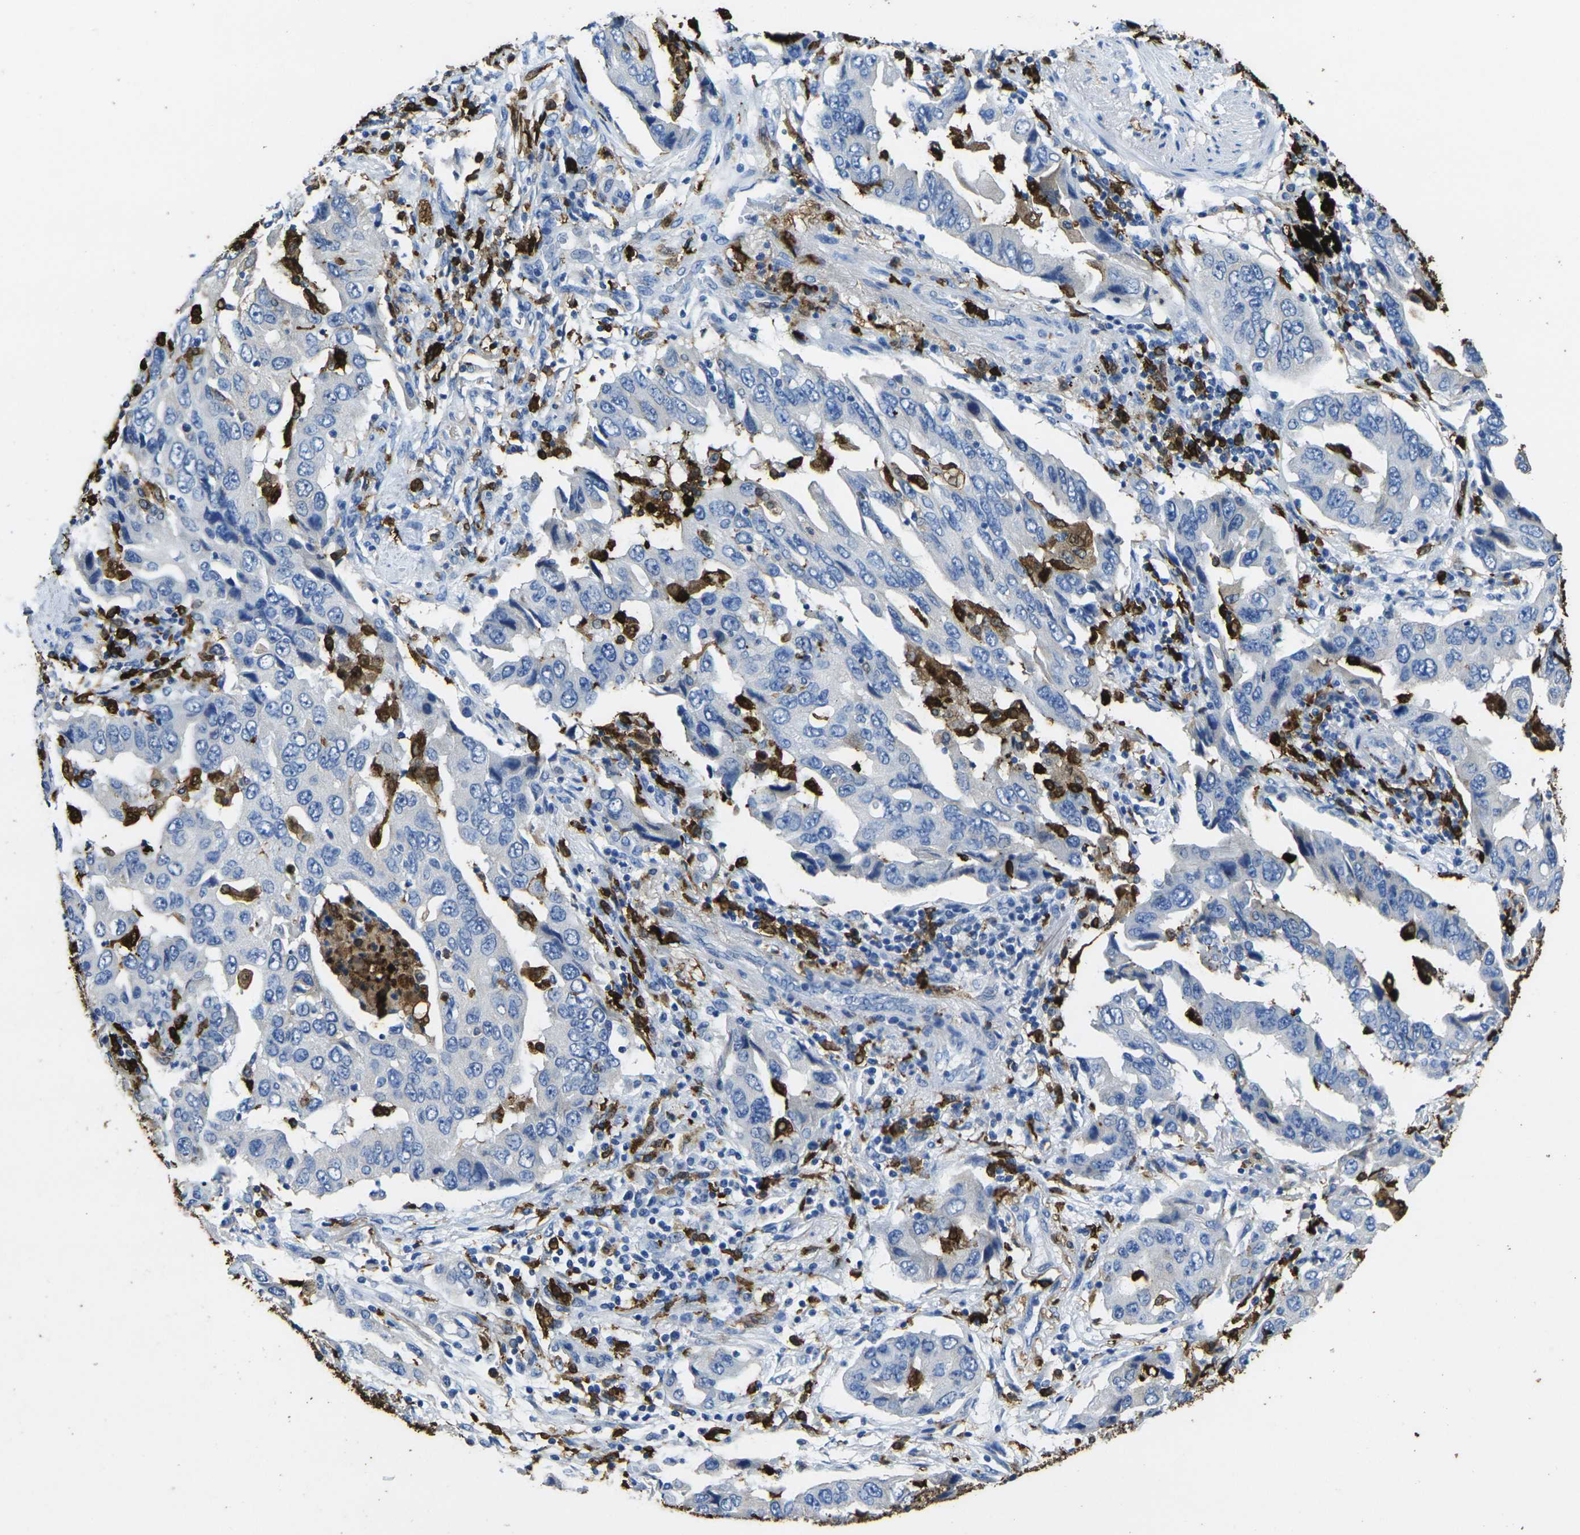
{"staining": {"intensity": "strong", "quantity": "<25%", "location": "cytoplasmic/membranous,nuclear"}, "tissue": "lung cancer", "cell_type": "Tumor cells", "image_type": "cancer", "snomed": [{"axis": "morphology", "description": "Adenocarcinoma, NOS"}, {"axis": "topography", "description": "Lung"}], "caption": "Protein staining displays strong cytoplasmic/membranous and nuclear staining in approximately <25% of tumor cells in lung cancer. The staining is performed using DAB brown chromogen to label protein expression. The nuclei are counter-stained blue using hematoxylin.", "gene": "S100A9", "patient": {"sex": "female", "age": 65}}